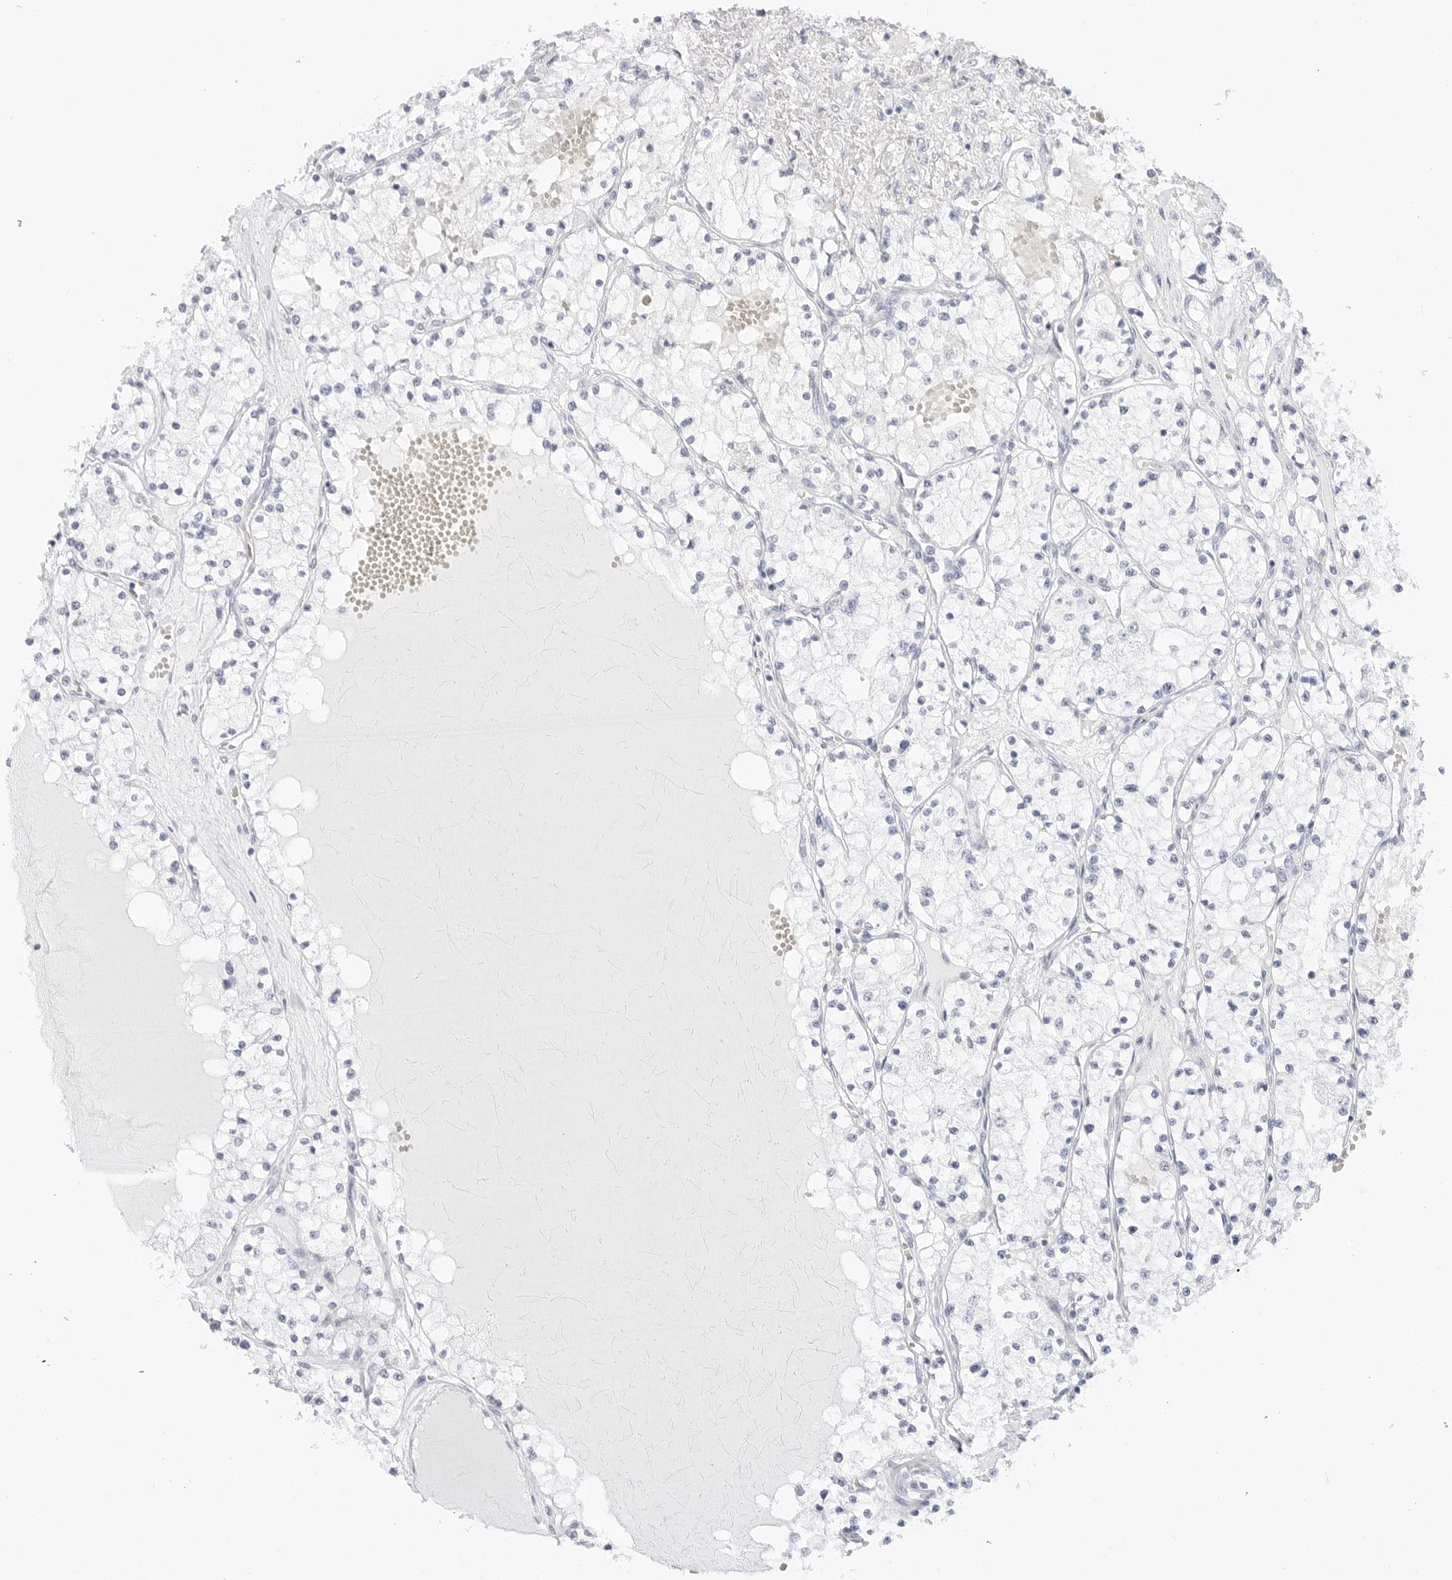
{"staining": {"intensity": "negative", "quantity": "none", "location": "none"}, "tissue": "renal cancer", "cell_type": "Tumor cells", "image_type": "cancer", "snomed": [{"axis": "morphology", "description": "Normal tissue, NOS"}, {"axis": "morphology", "description": "Adenocarcinoma, NOS"}, {"axis": "topography", "description": "Kidney"}], "caption": "Tumor cells show no significant staining in renal adenocarcinoma. The staining was performed using DAB (3,3'-diaminobenzidine) to visualize the protein expression in brown, while the nuclei were stained in blue with hematoxylin (Magnification: 20x).", "gene": "TFF2", "patient": {"sex": "male", "age": 68}}